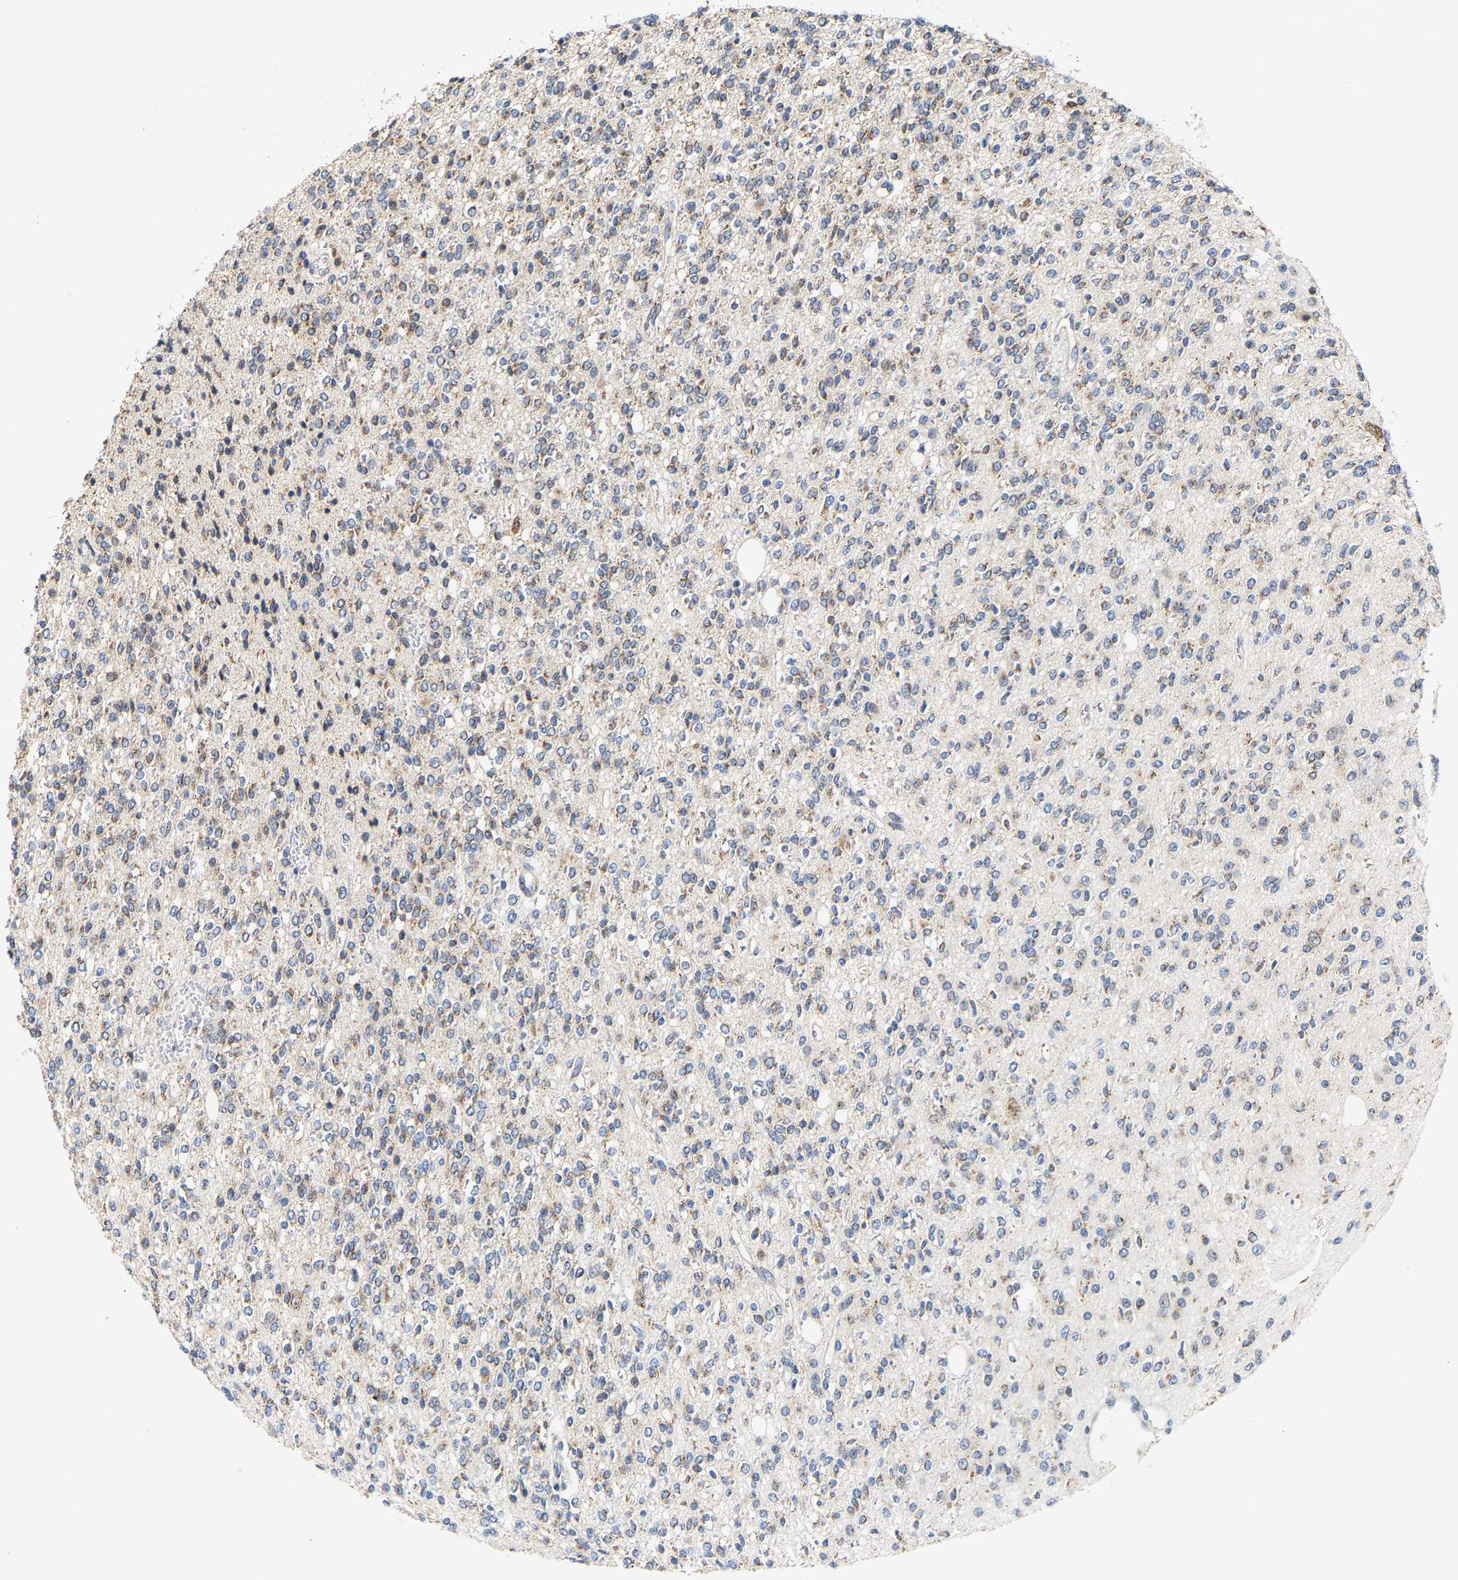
{"staining": {"intensity": "weak", "quantity": "<25%", "location": "cytoplasmic/membranous"}, "tissue": "glioma", "cell_type": "Tumor cells", "image_type": "cancer", "snomed": [{"axis": "morphology", "description": "Glioma, malignant, High grade"}, {"axis": "topography", "description": "Brain"}], "caption": "The immunohistochemistry micrograph has no significant positivity in tumor cells of malignant high-grade glioma tissue.", "gene": "PCNT", "patient": {"sex": "male", "age": 34}}